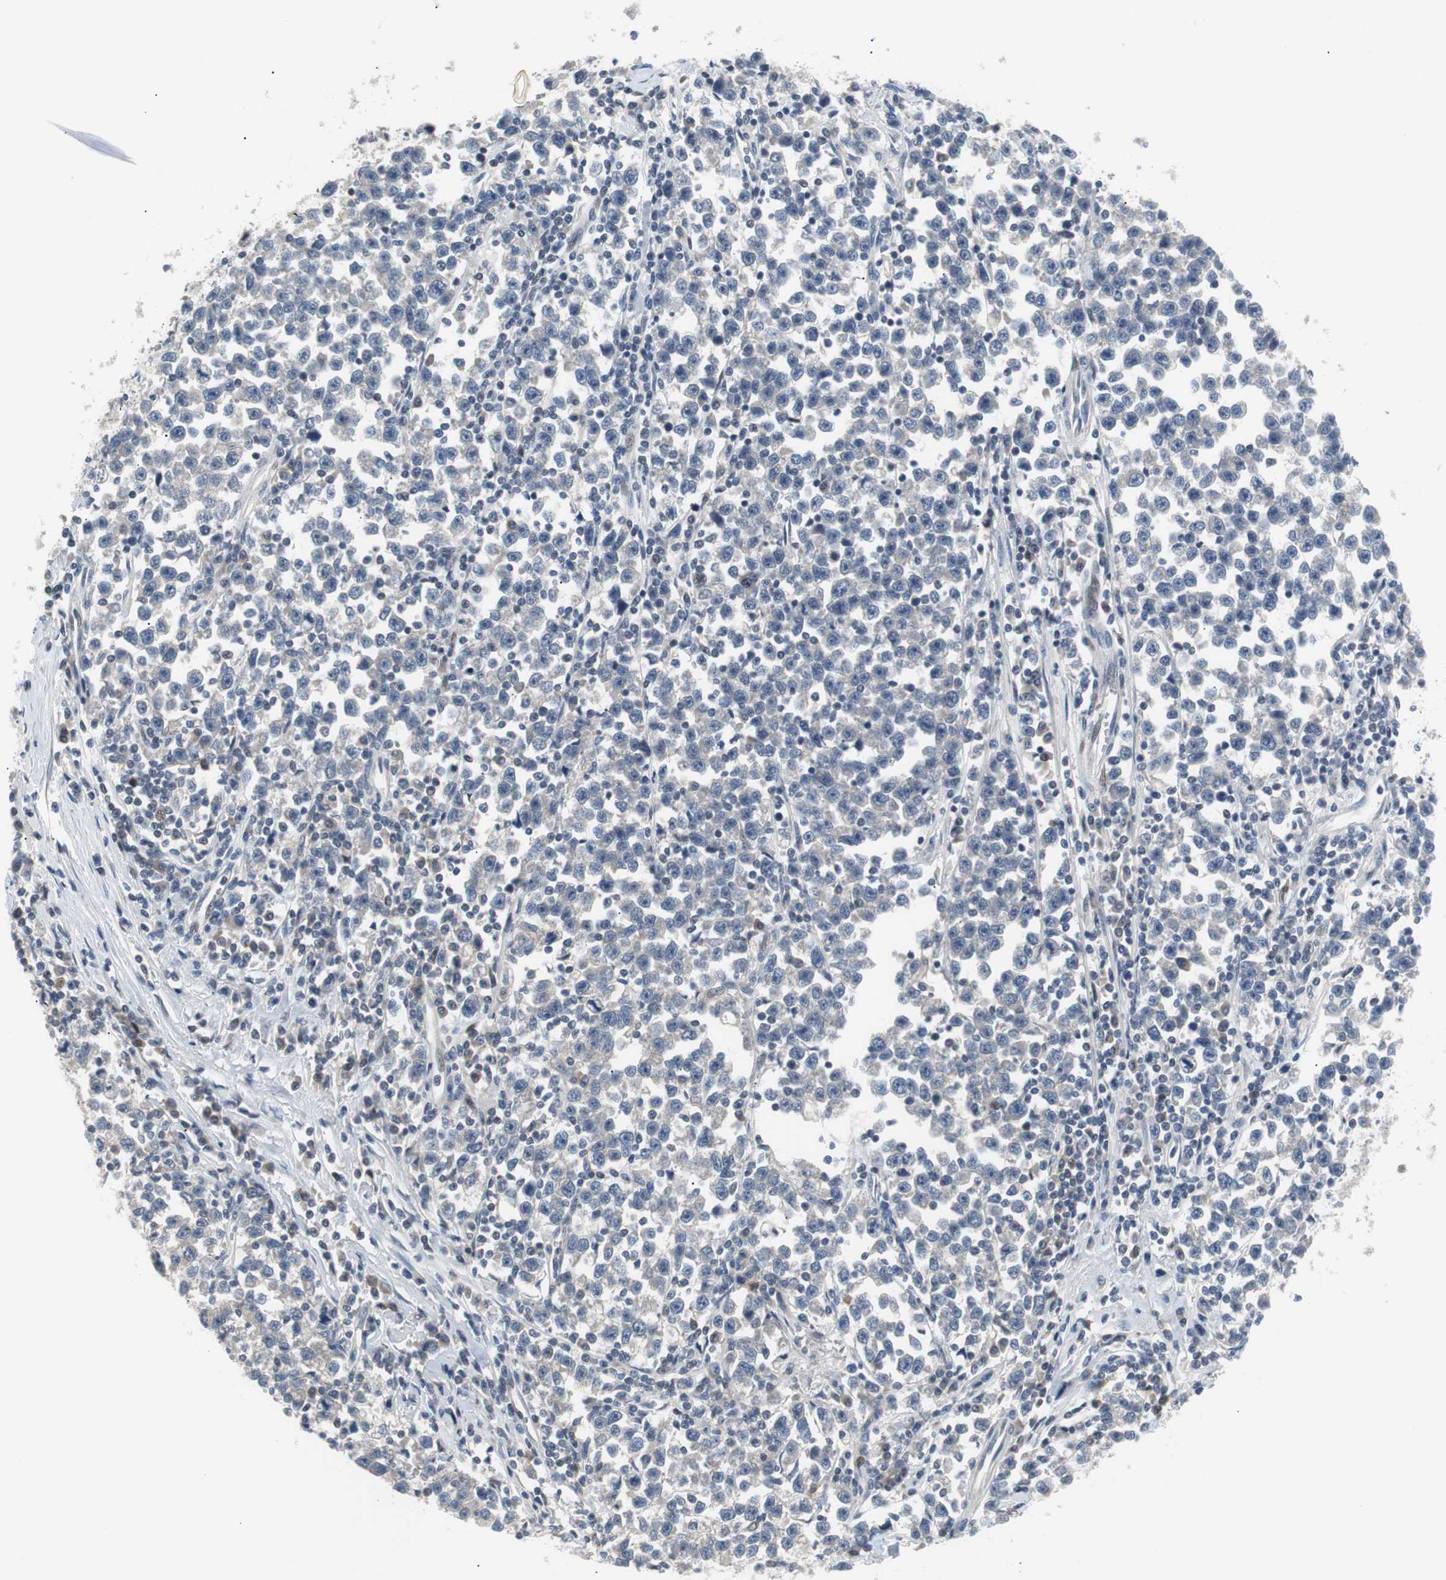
{"staining": {"intensity": "negative", "quantity": "none", "location": "none"}, "tissue": "testis cancer", "cell_type": "Tumor cells", "image_type": "cancer", "snomed": [{"axis": "morphology", "description": "Seminoma, NOS"}, {"axis": "topography", "description": "Testis"}], "caption": "Histopathology image shows no protein staining in tumor cells of testis cancer (seminoma) tissue. (Brightfield microscopy of DAB IHC at high magnification).", "gene": "MAP2K4", "patient": {"sex": "male", "age": 43}}